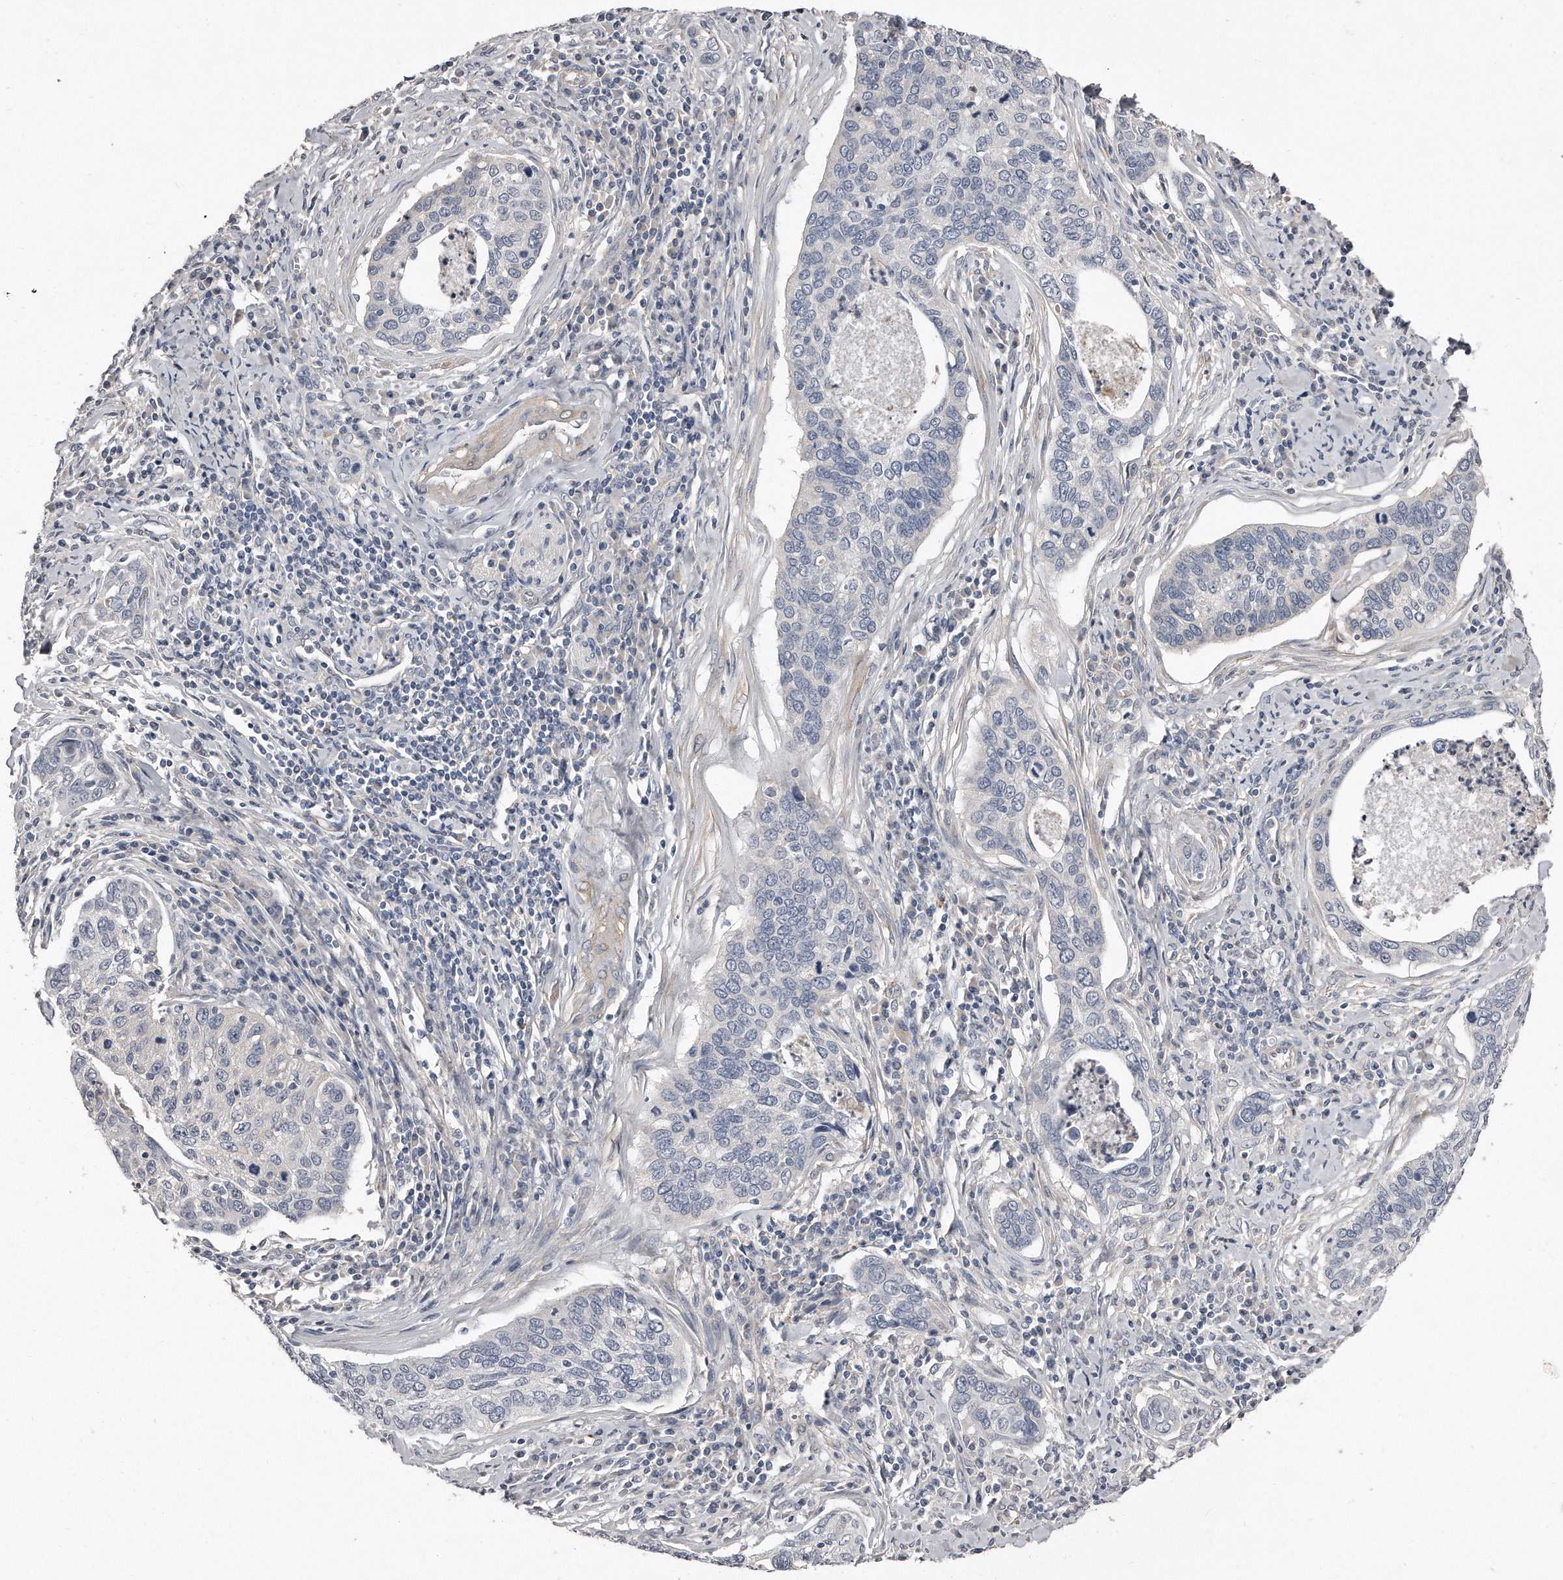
{"staining": {"intensity": "negative", "quantity": "none", "location": "none"}, "tissue": "cervical cancer", "cell_type": "Tumor cells", "image_type": "cancer", "snomed": [{"axis": "morphology", "description": "Squamous cell carcinoma, NOS"}, {"axis": "topography", "description": "Cervix"}], "caption": "A high-resolution histopathology image shows immunohistochemistry staining of cervical cancer (squamous cell carcinoma), which shows no significant positivity in tumor cells. Brightfield microscopy of immunohistochemistry (IHC) stained with DAB (3,3'-diaminobenzidine) (brown) and hematoxylin (blue), captured at high magnification.", "gene": "LMOD1", "patient": {"sex": "female", "age": 53}}